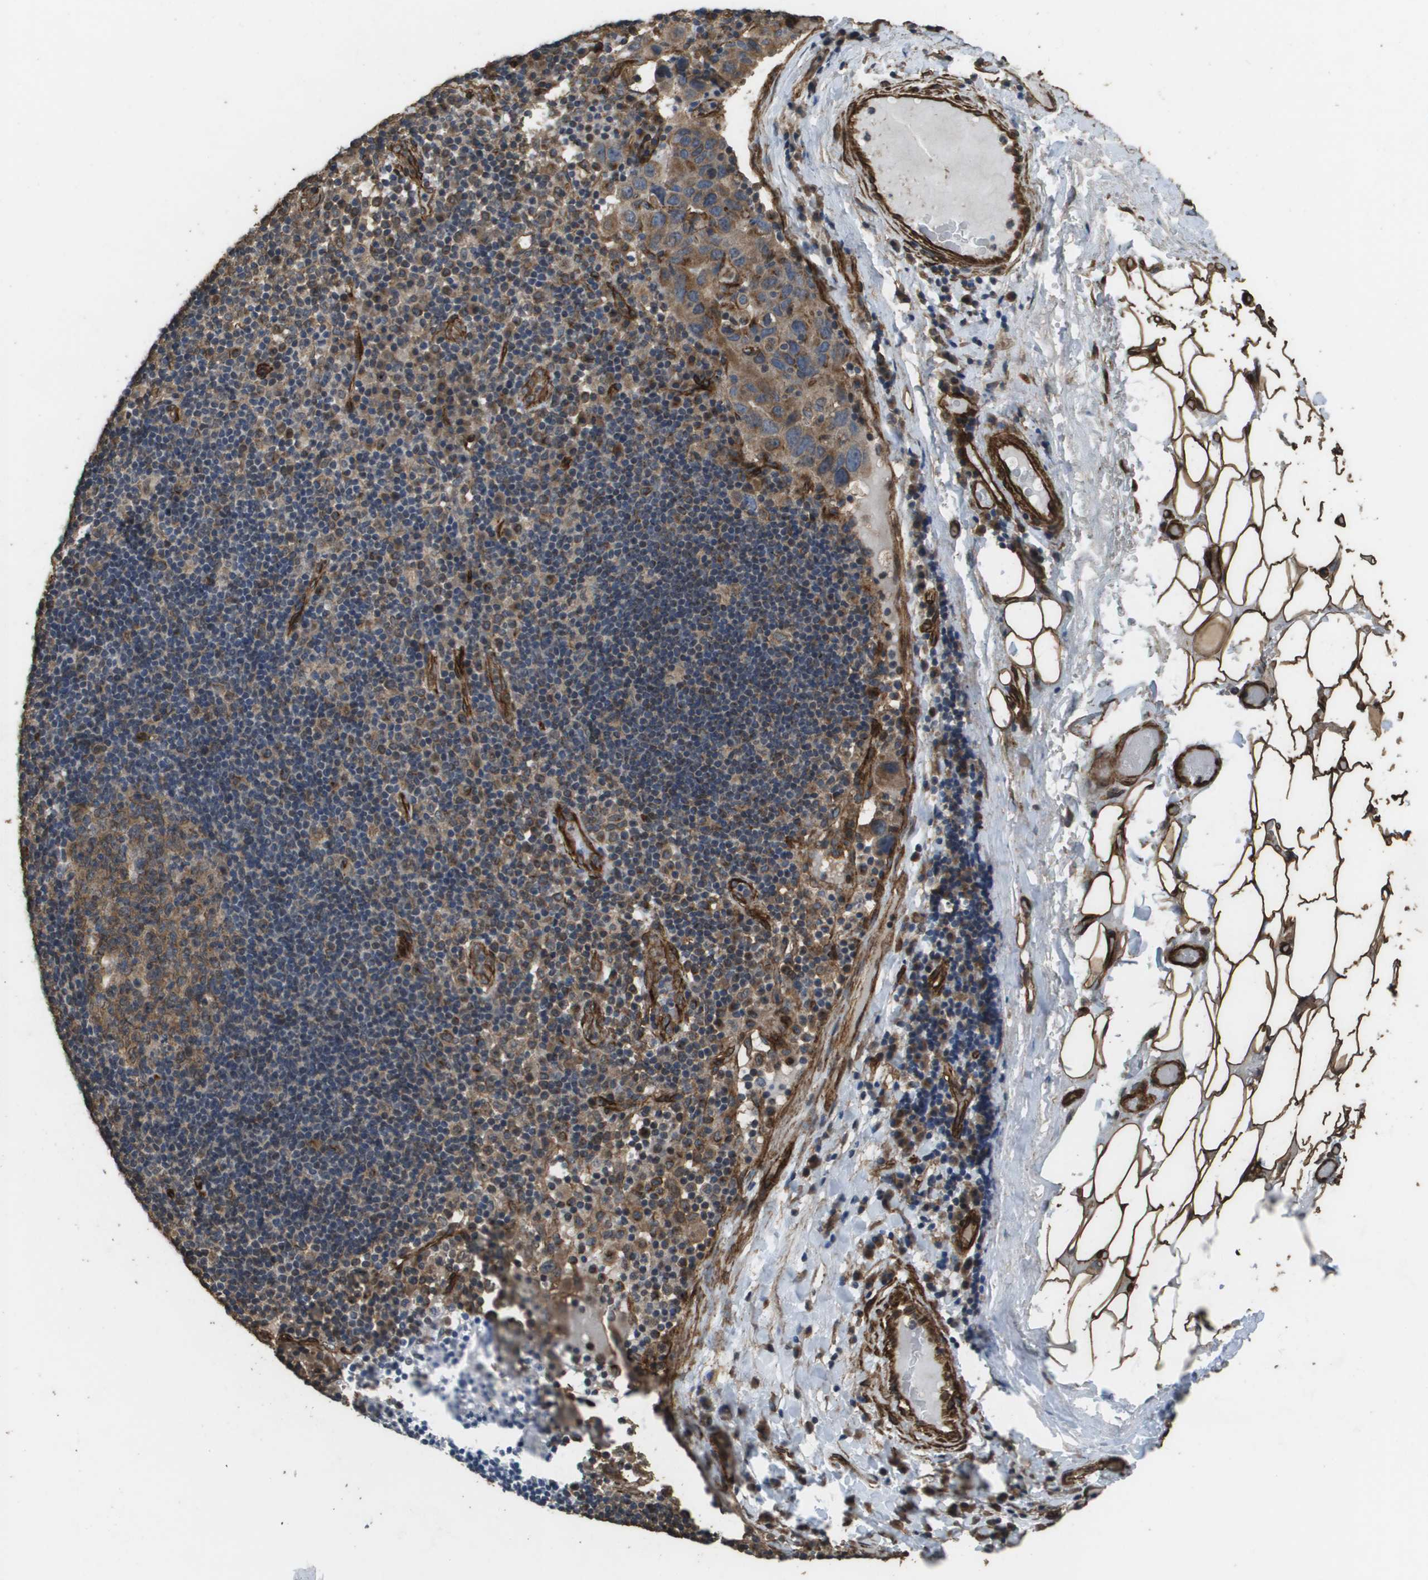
{"staining": {"intensity": "strong", "quantity": ">75%", "location": "cytoplasmic/membranous"}, "tissue": "adipose tissue", "cell_type": "Adipocytes", "image_type": "normal", "snomed": [{"axis": "morphology", "description": "Normal tissue, NOS"}, {"axis": "morphology", "description": "Adenocarcinoma, NOS"}, {"axis": "topography", "description": "Esophagus"}], "caption": "Immunohistochemistry micrograph of unremarkable human adipose tissue stained for a protein (brown), which displays high levels of strong cytoplasmic/membranous expression in approximately >75% of adipocytes.", "gene": "AAMP", "patient": {"sex": "male", "age": 62}}